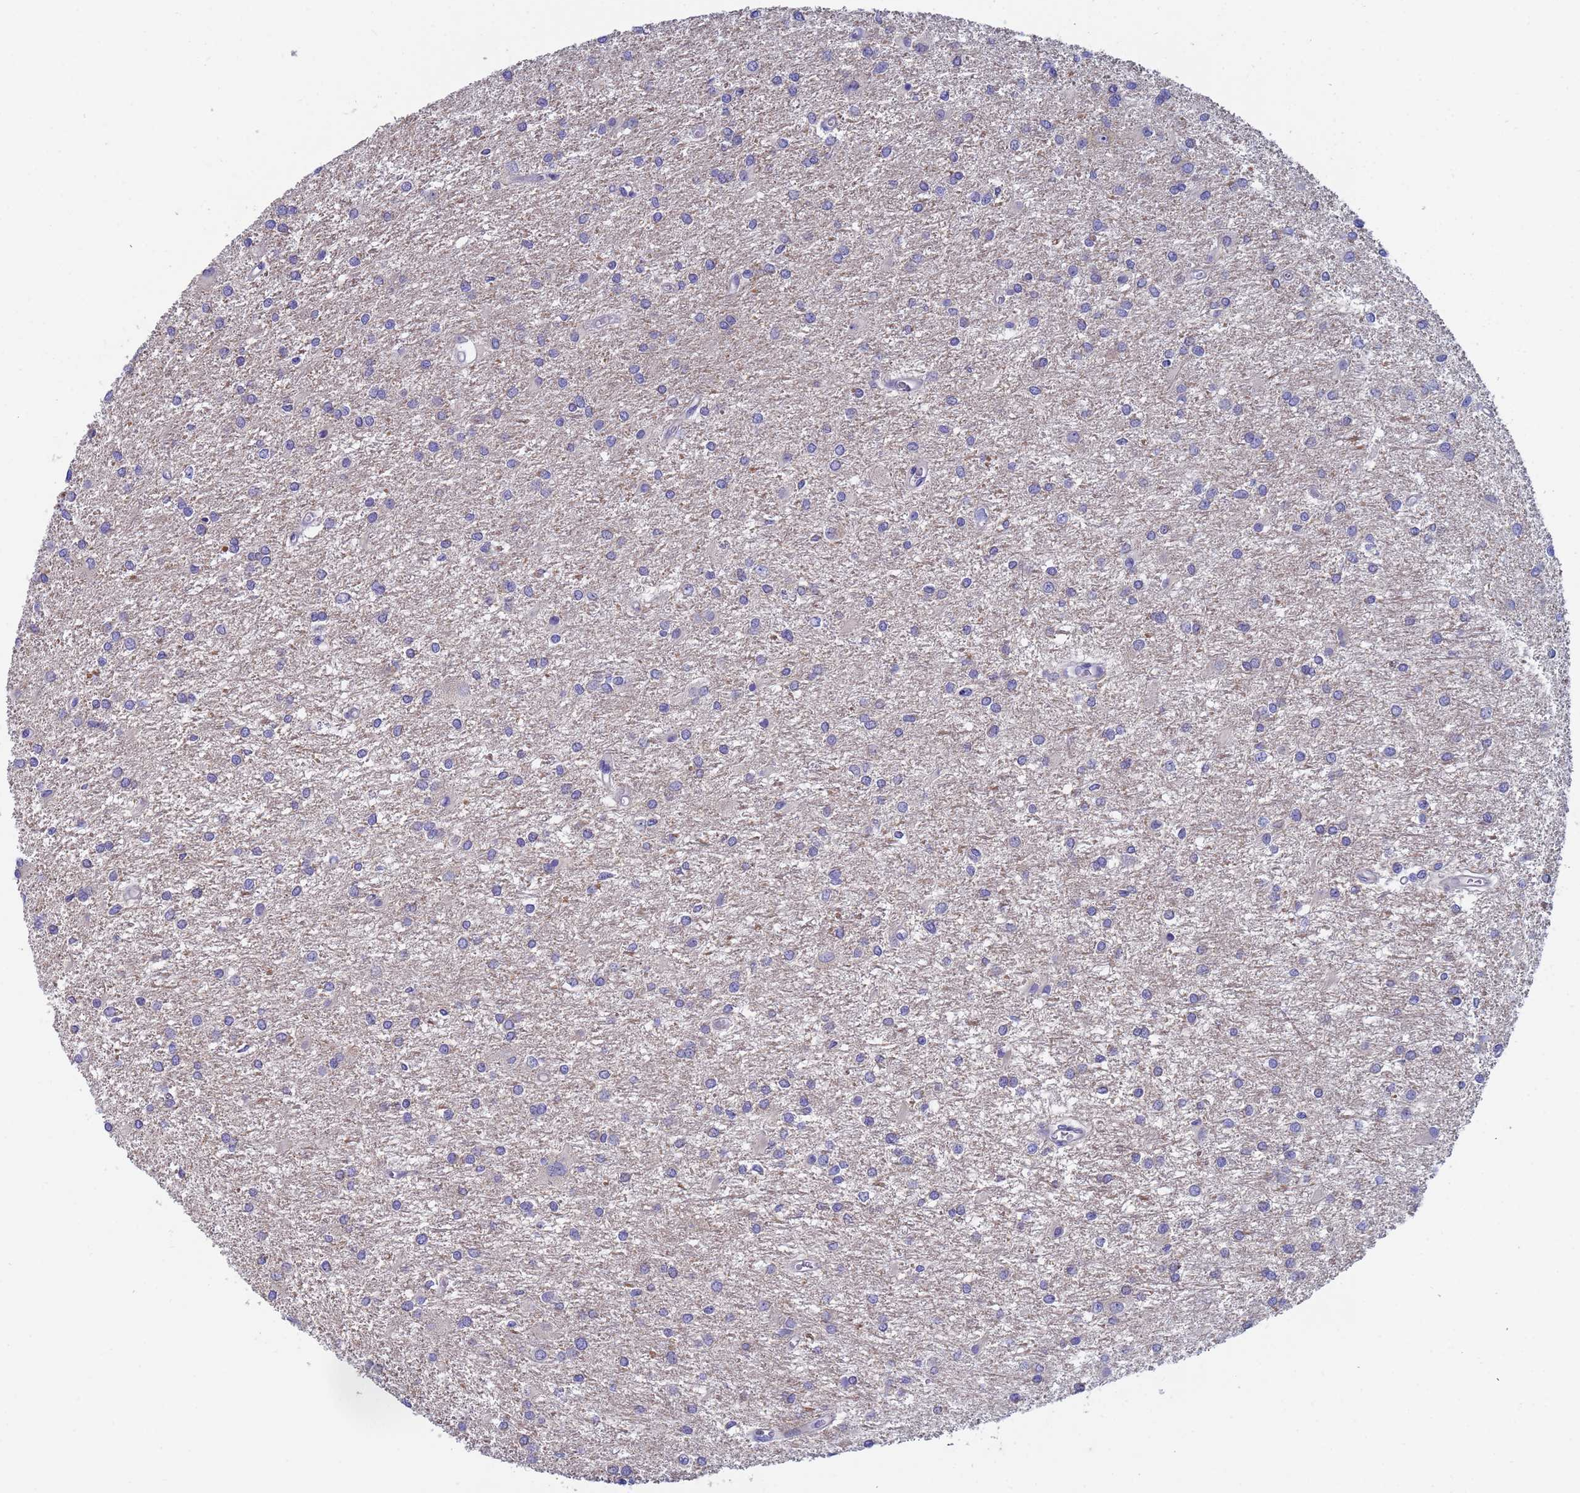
{"staining": {"intensity": "negative", "quantity": "none", "location": "none"}, "tissue": "glioma", "cell_type": "Tumor cells", "image_type": "cancer", "snomed": [{"axis": "morphology", "description": "Glioma, malignant, High grade"}, {"axis": "topography", "description": "Brain"}], "caption": "This is a histopathology image of immunohistochemistry (IHC) staining of malignant high-grade glioma, which shows no staining in tumor cells.", "gene": "UBE2O", "patient": {"sex": "female", "age": 50}}